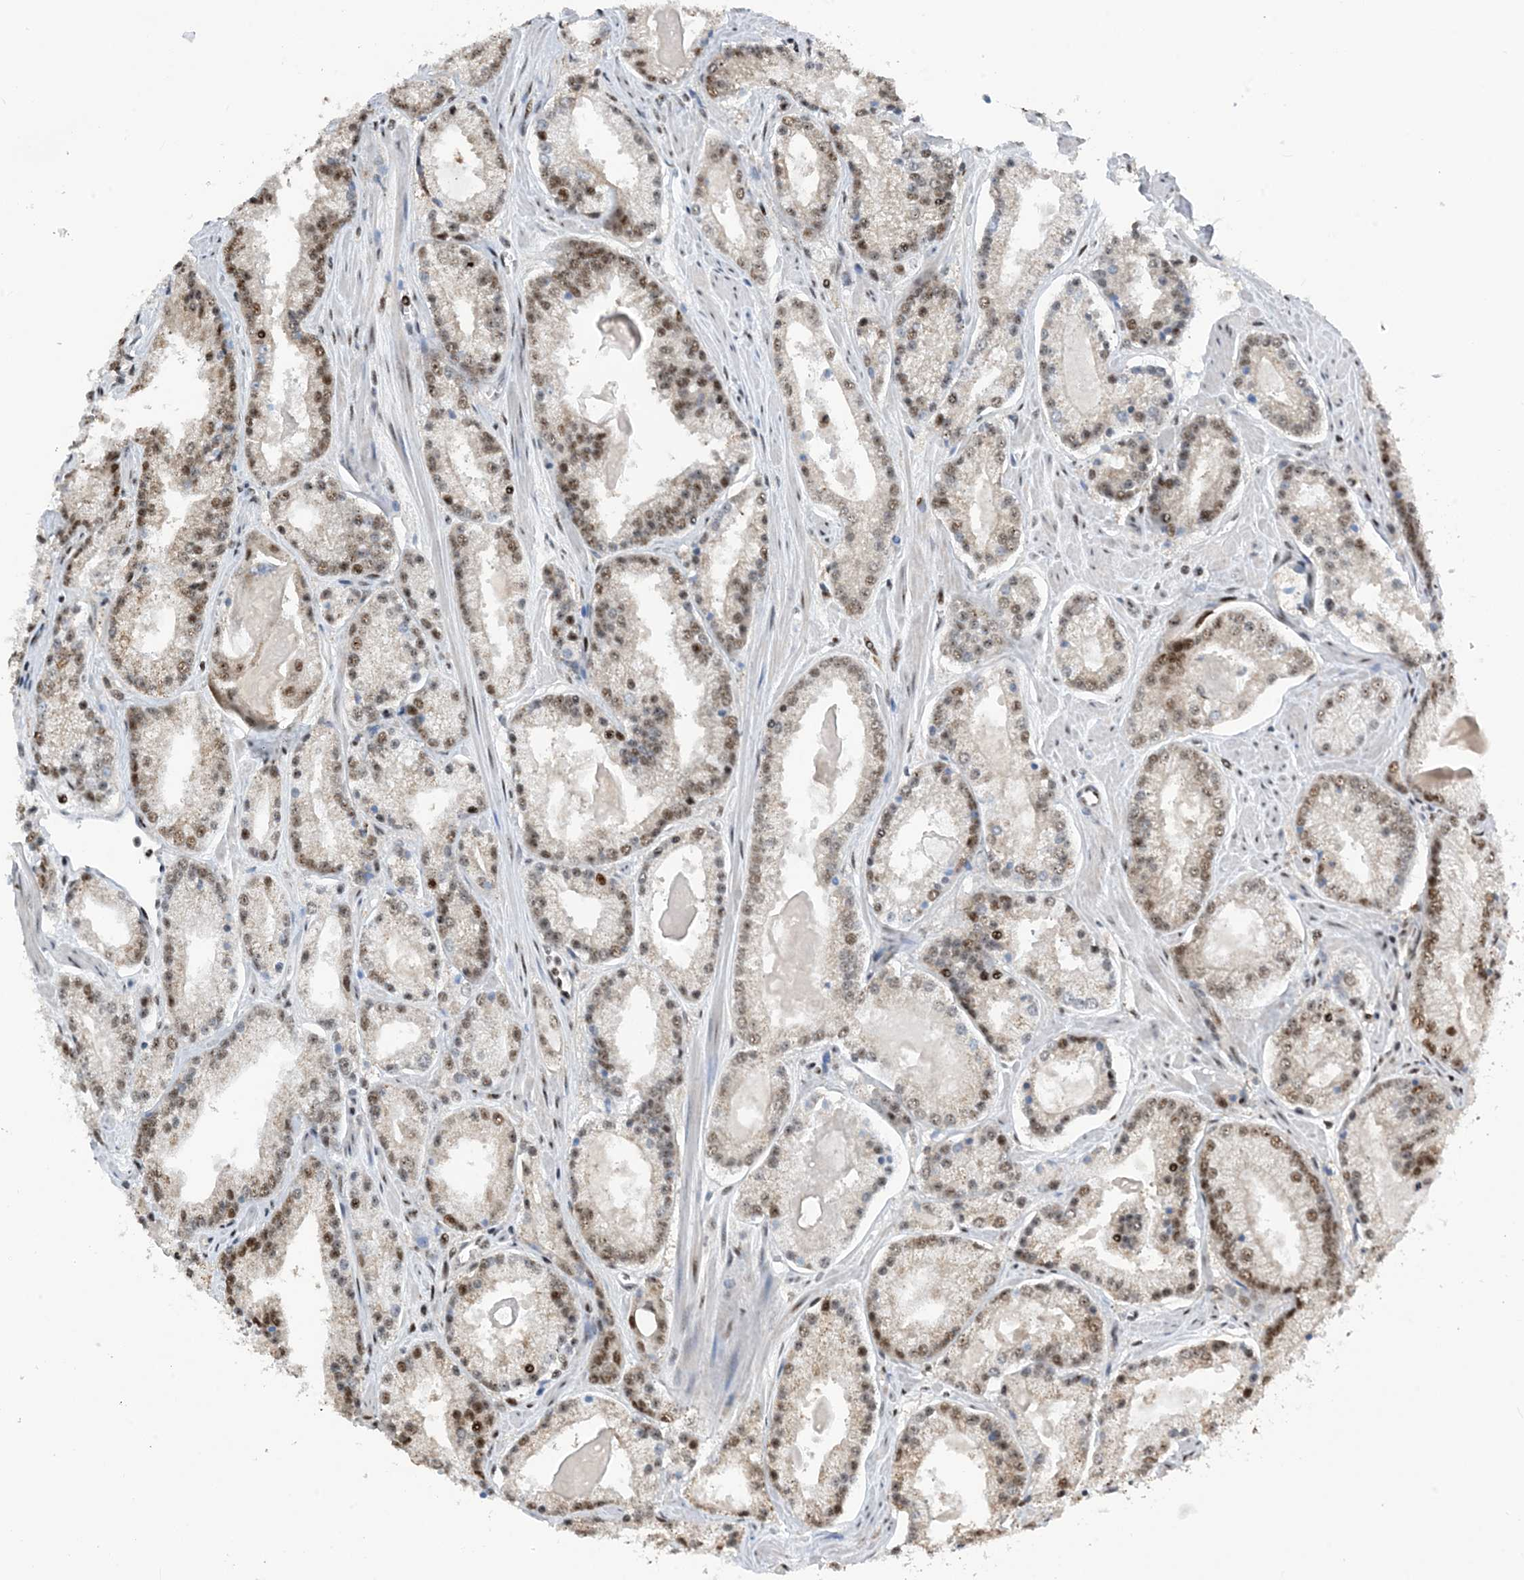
{"staining": {"intensity": "moderate", "quantity": ">75%", "location": "nuclear"}, "tissue": "prostate cancer", "cell_type": "Tumor cells", "image_type": "cancer", "snomed": [{"axis": "morphology", "description": "Adenocarcinoma, Low grade"}, {"axis": "topography", "description": "Prostate"}], "caption": "Immunohistochemistry (IHC) photomicrograph of neoplastic tissue: prostate adenocarcinoma (low-grade) stained using immunohistochemistry exhibits medium levels of moderate protein expression localized specifically in the nuclear of tumor cells, appearing as a nuclear brown color.", "gene": "HEMK1", "patient": {"sex": "male", "age": 54}}